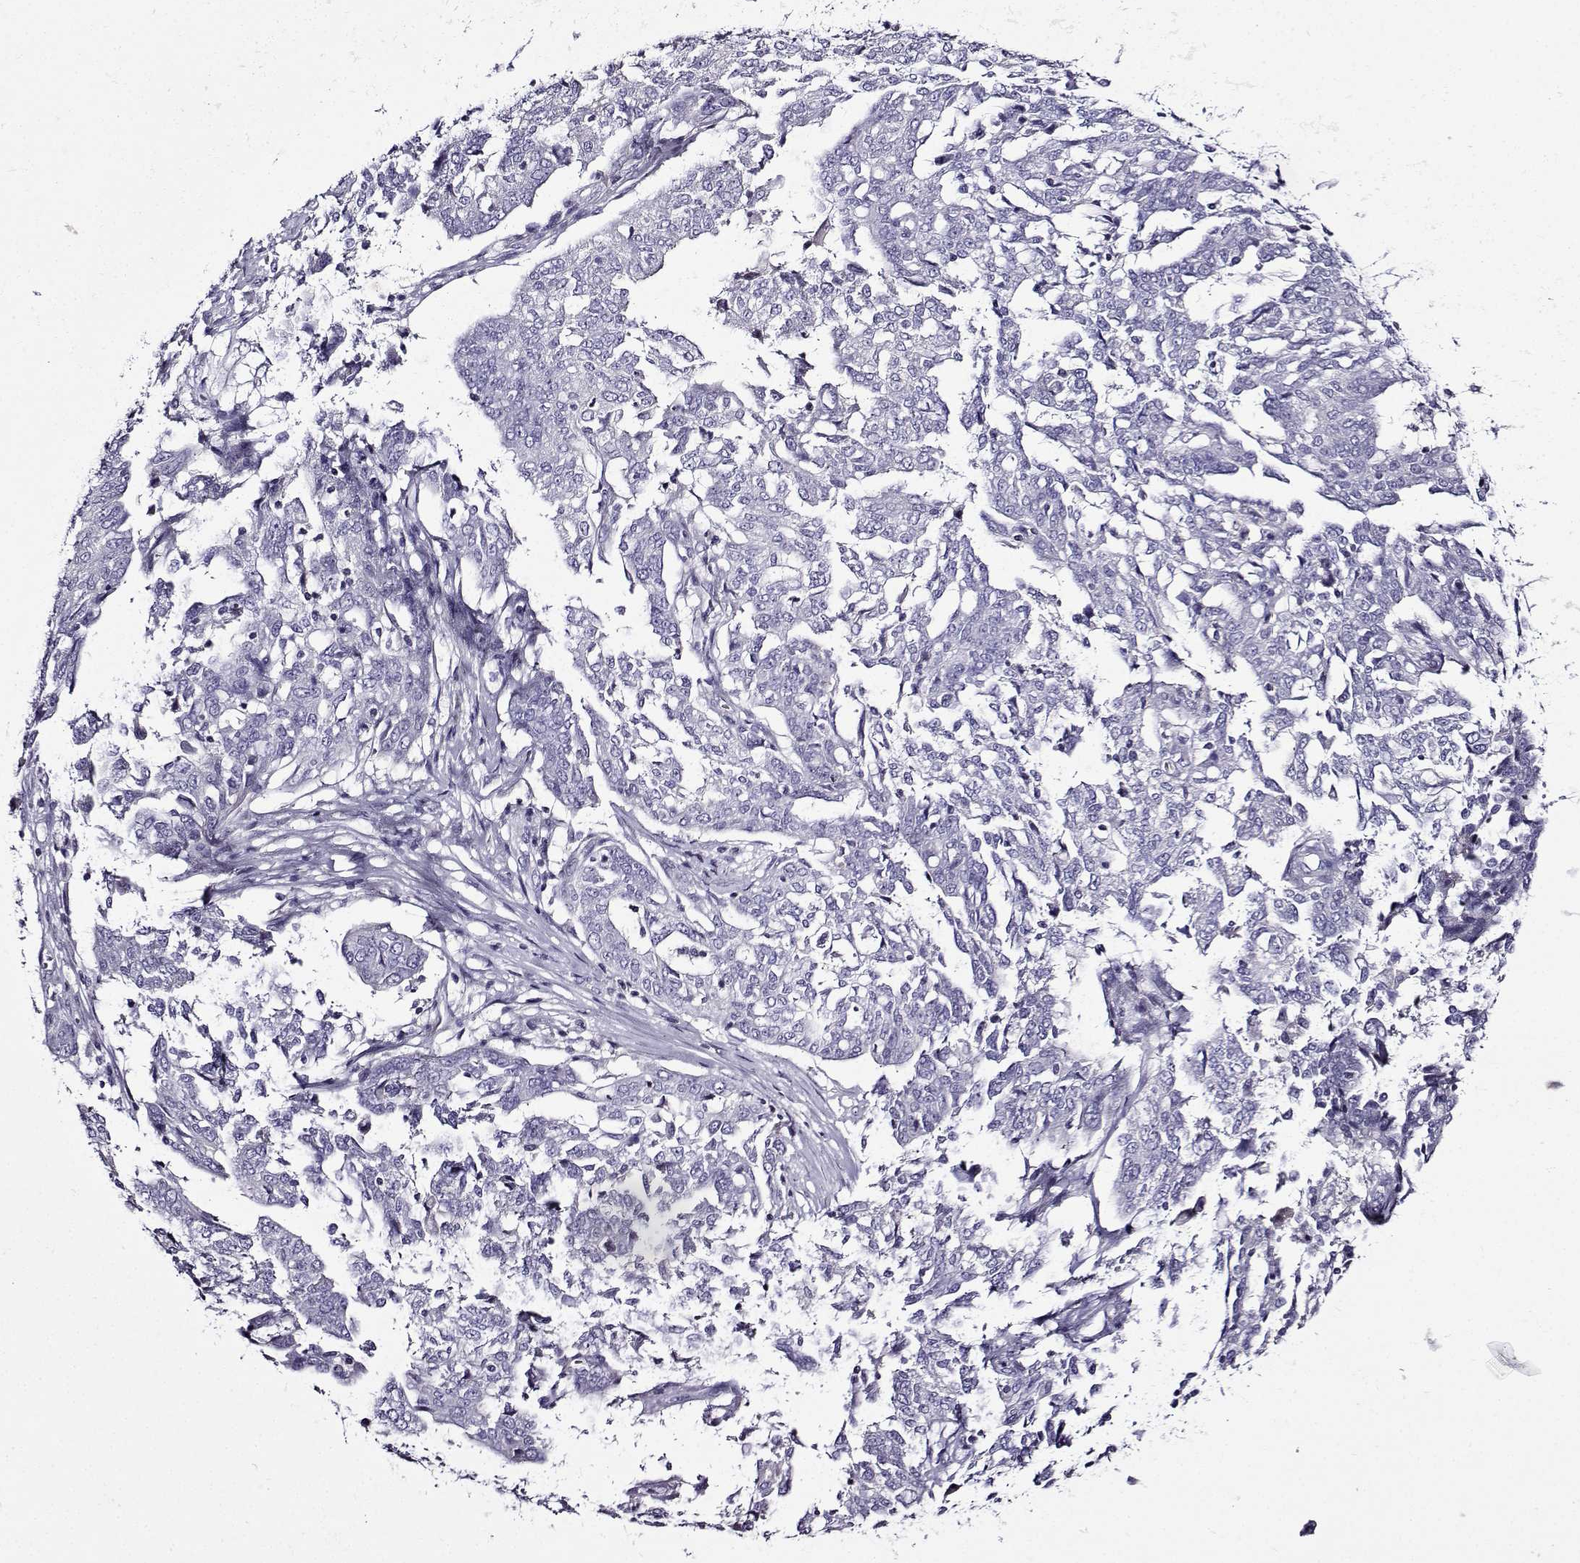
{"staining": {"intensity": "negative", "quantity": "none", "location": "none"}, "tissue": "ovarian cancer", "cell_type": "Tumor cells", "image_type": "cancer", "snomed": [{"axis": "morphology", "description": "Cystadenocarcinoma, serous, NOS"}, {"axis": "topography", "description": "Ovary"}], "caption": "Tumor cells are negative for brown protein staining in ovarian cancer.", "gene": "TMEM266", "patient": {"sex": "female", "age": 67}}